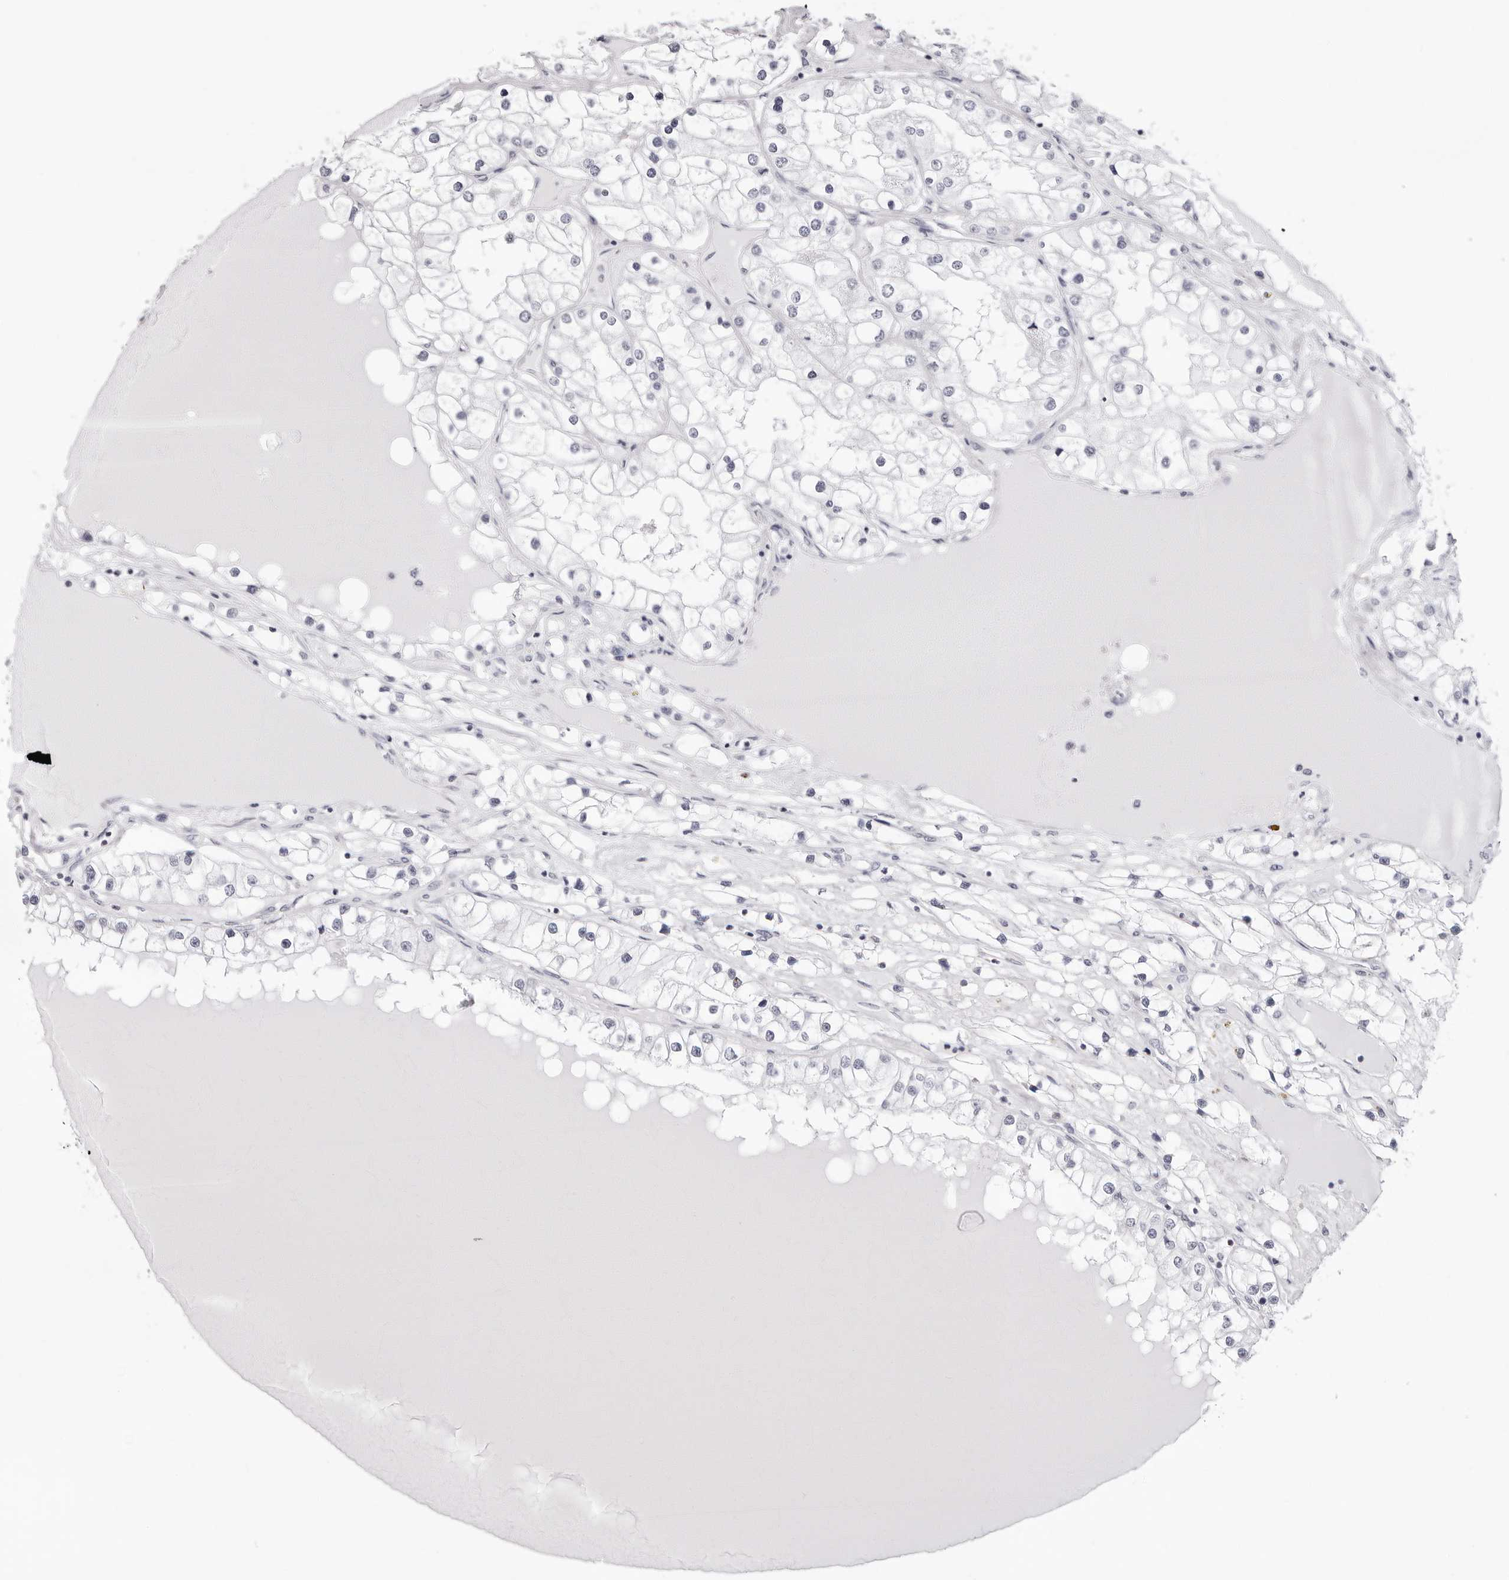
{"staining": {"intensity": "negative", "quantity": "none", "location": "none"}, "tissue": "renal cancer", "cell_type": "Tumor cells", "image_type": "cancer", "snomed": [{"axis": "morphology", "description": "Adenocarcinoma, NOS"}, {"axis": "topography", "description": "Kidney"}], "caption": "Human renal cancer stained for a protein using IHC demonstrates no positivity in tumor cells.", "gene": "INSL3", "patient": {"sex": "male", "age": 68}}